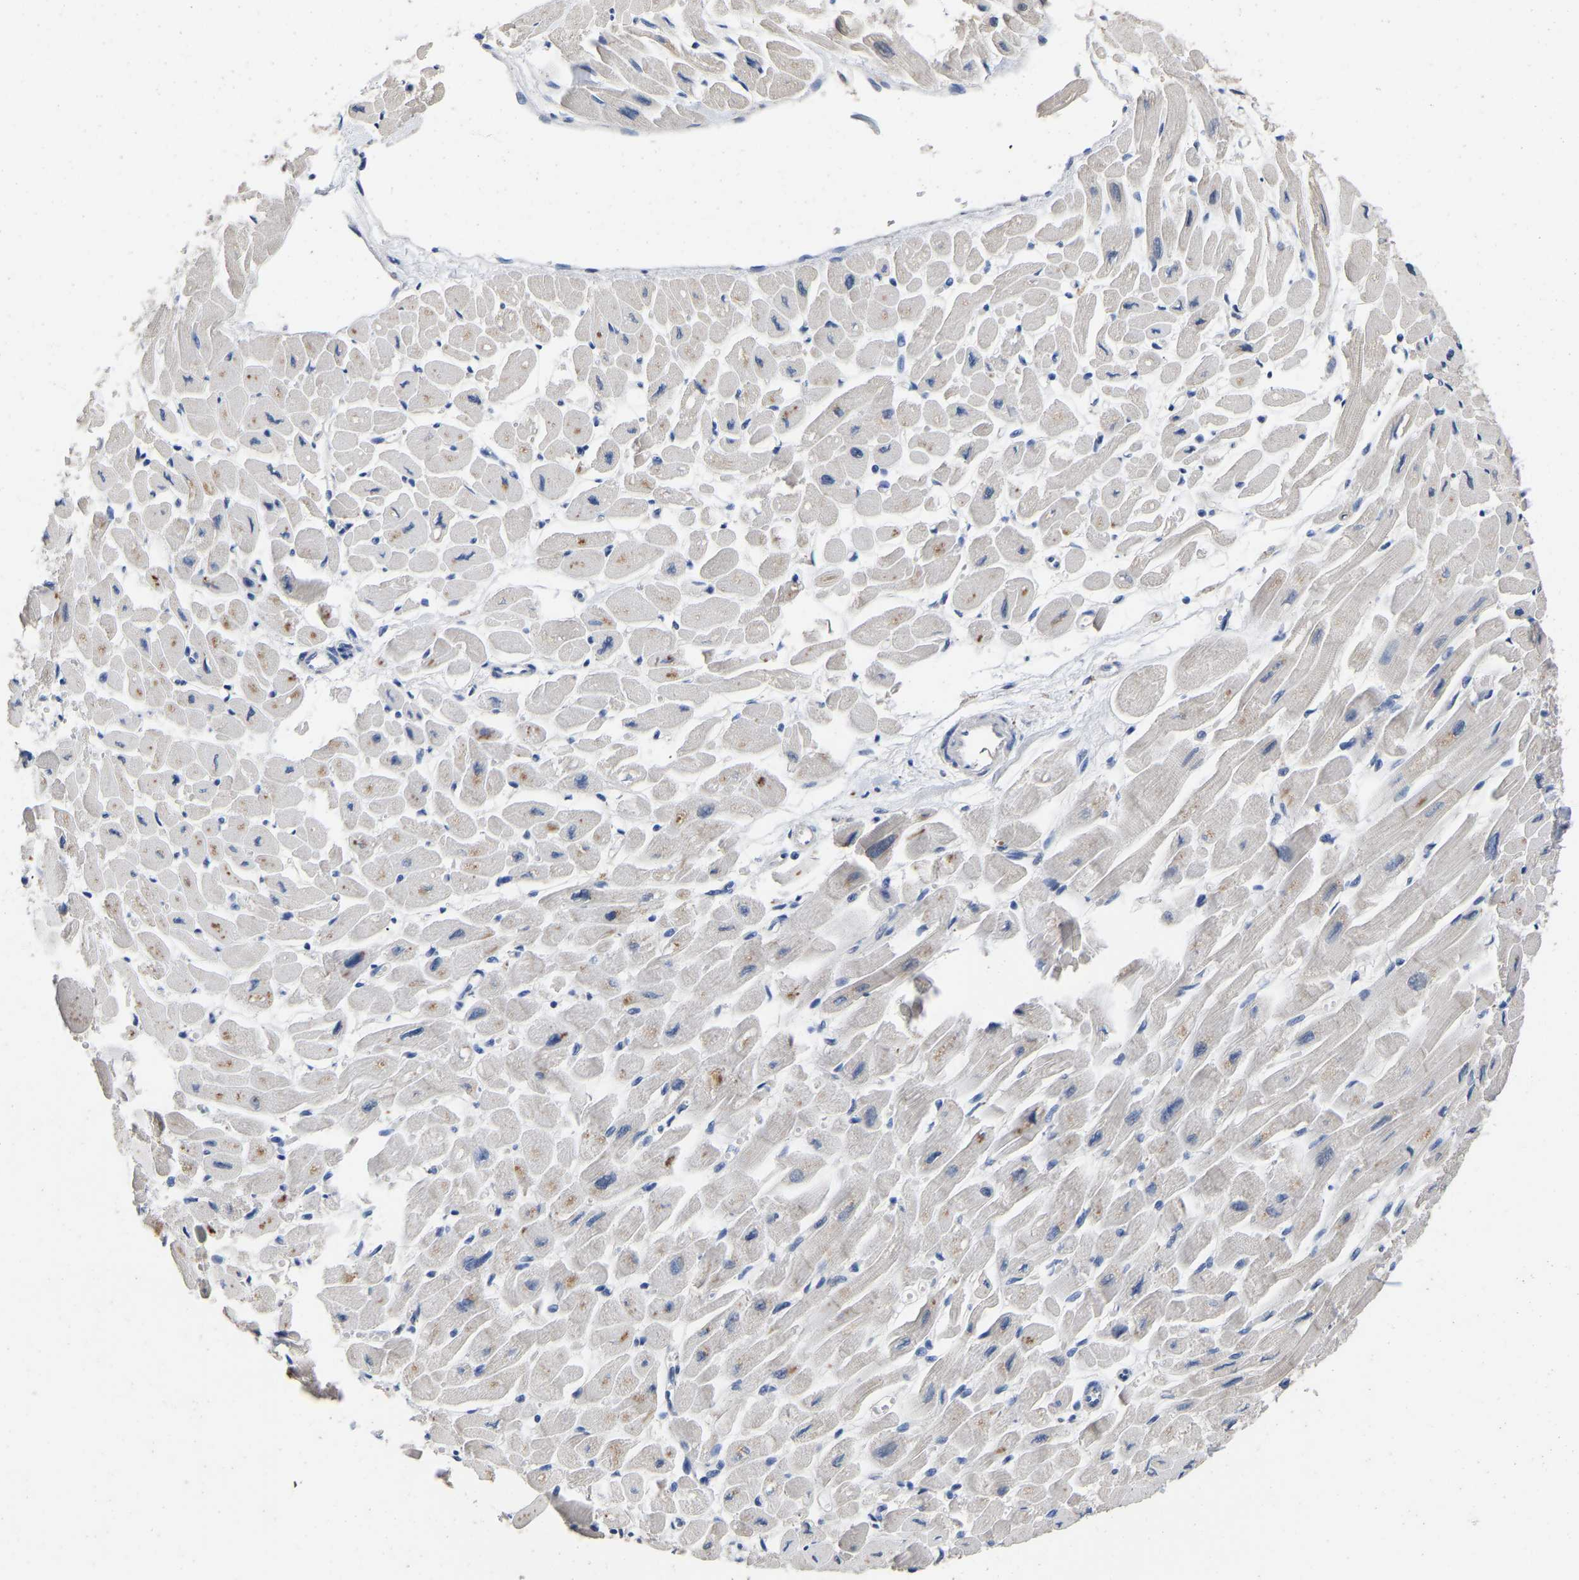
{"staining": {"intensity": "strong", "quantity": "<25%", "location": "nuclear"}, "tissue": "heart muscle", "cell_type": "Cardiomyocytes", "image_type": "normal", "snomed": [{"axis": "morphology", "description": "Normal tissue, NOS"}, {"axis": "topography", "description": "Heart"}], "caption": "This micrograph shows unremarkable heart muscle stained with IHC to label a protein in brown. The nuclear of cardiomyocytes show strong positivity for the protein. Nuclei are counter-stained blue.", "gene": "QKI", "patient": {"sex": "female", "age": 54}}